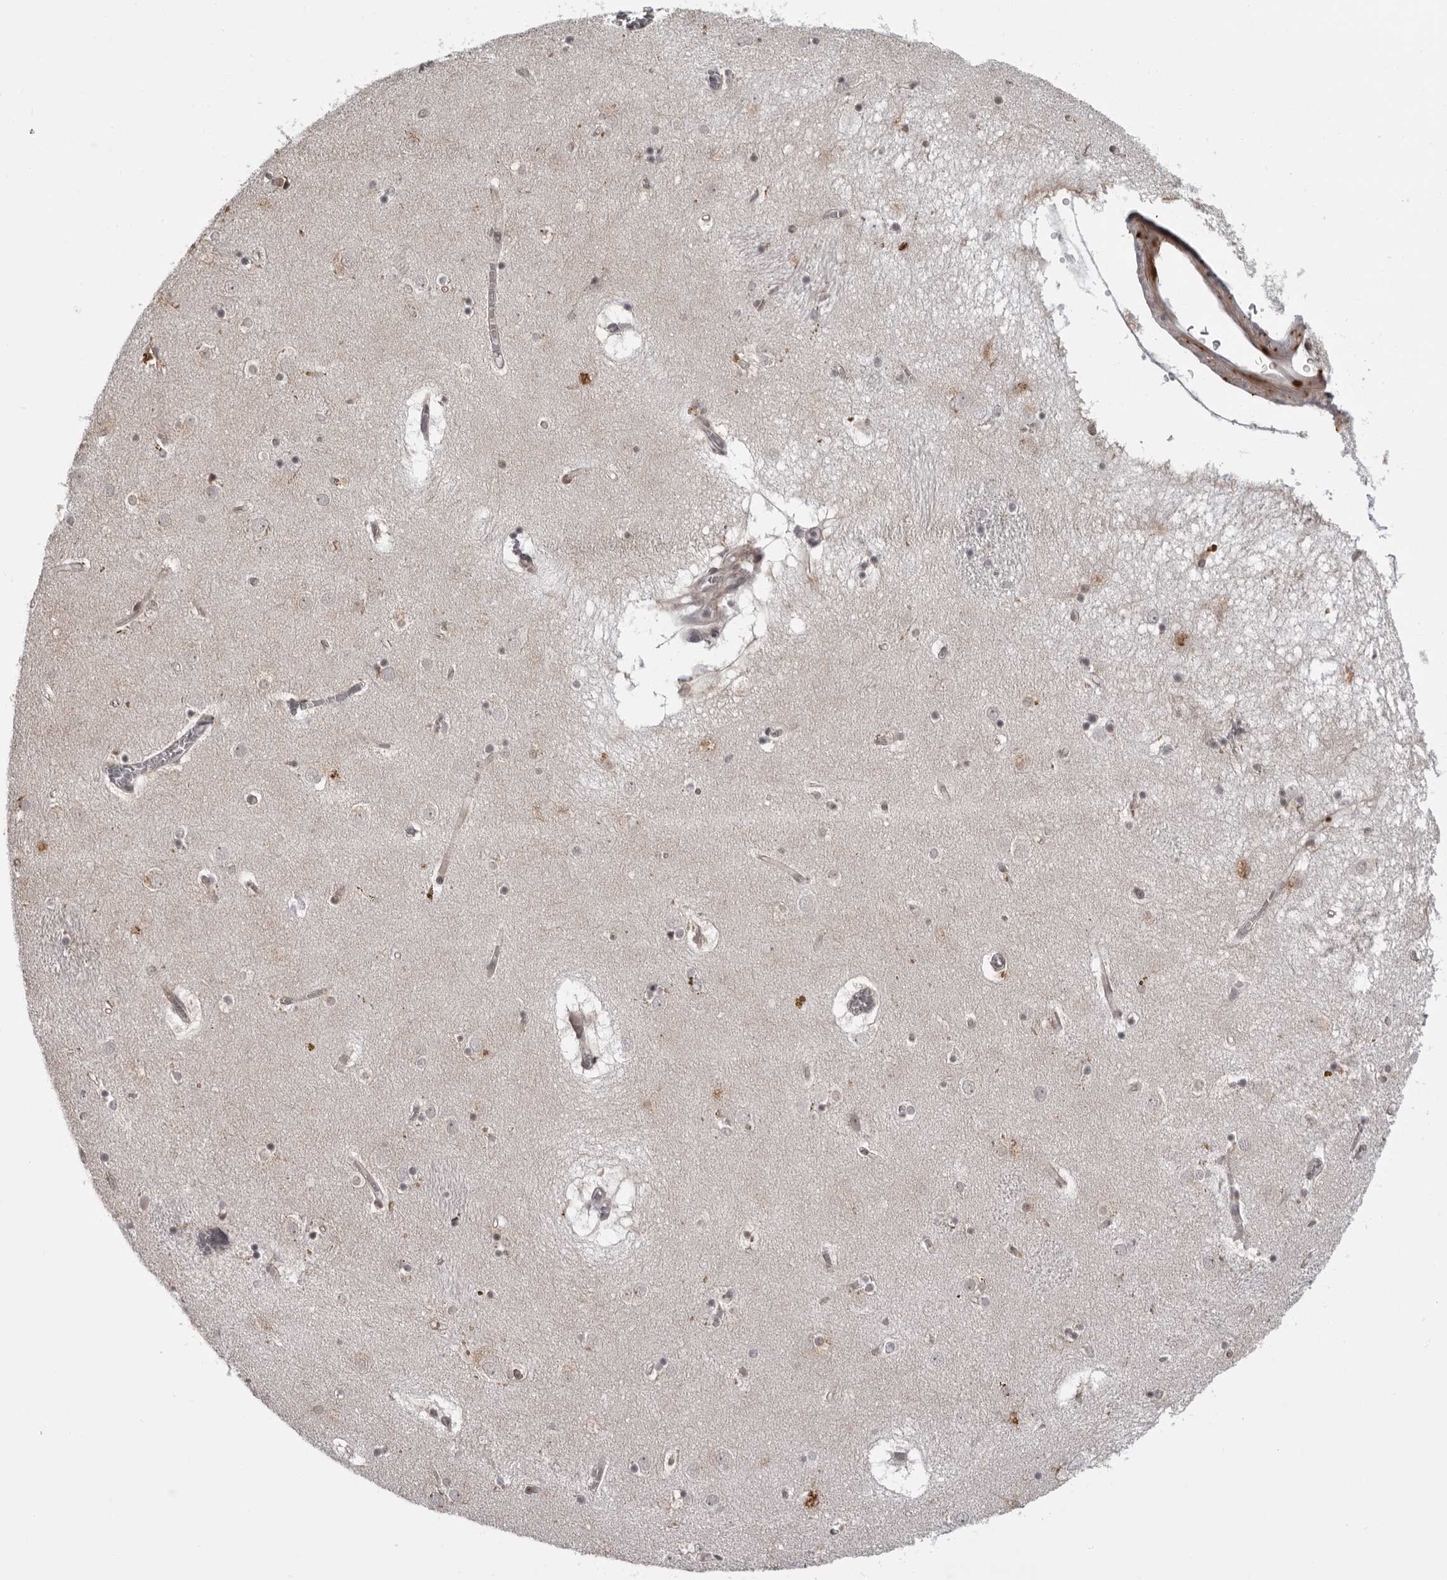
{"staining": {"intensity": "moderate", "quantity": "<25%", "location": "nuclear"}, "tissue": "caudate", "cell_type": "Glial cells", "image_type": "normal", "snomed": [{"axis": "morphology", "description": "Normal tissue, NOS"}, {"axis": "topography", "description": "Lateral ventricle wall"}], "caption": "The image exhibits immunohistochemical staining of benign caudate. There is moderate nuclear staining is appreciated in about <25% of glial cells. (DAB IHC, brown staining for protein, blue staining for nuclei).", "gene": "RTCA", "patient": {"sex": "male", "age": 70}}